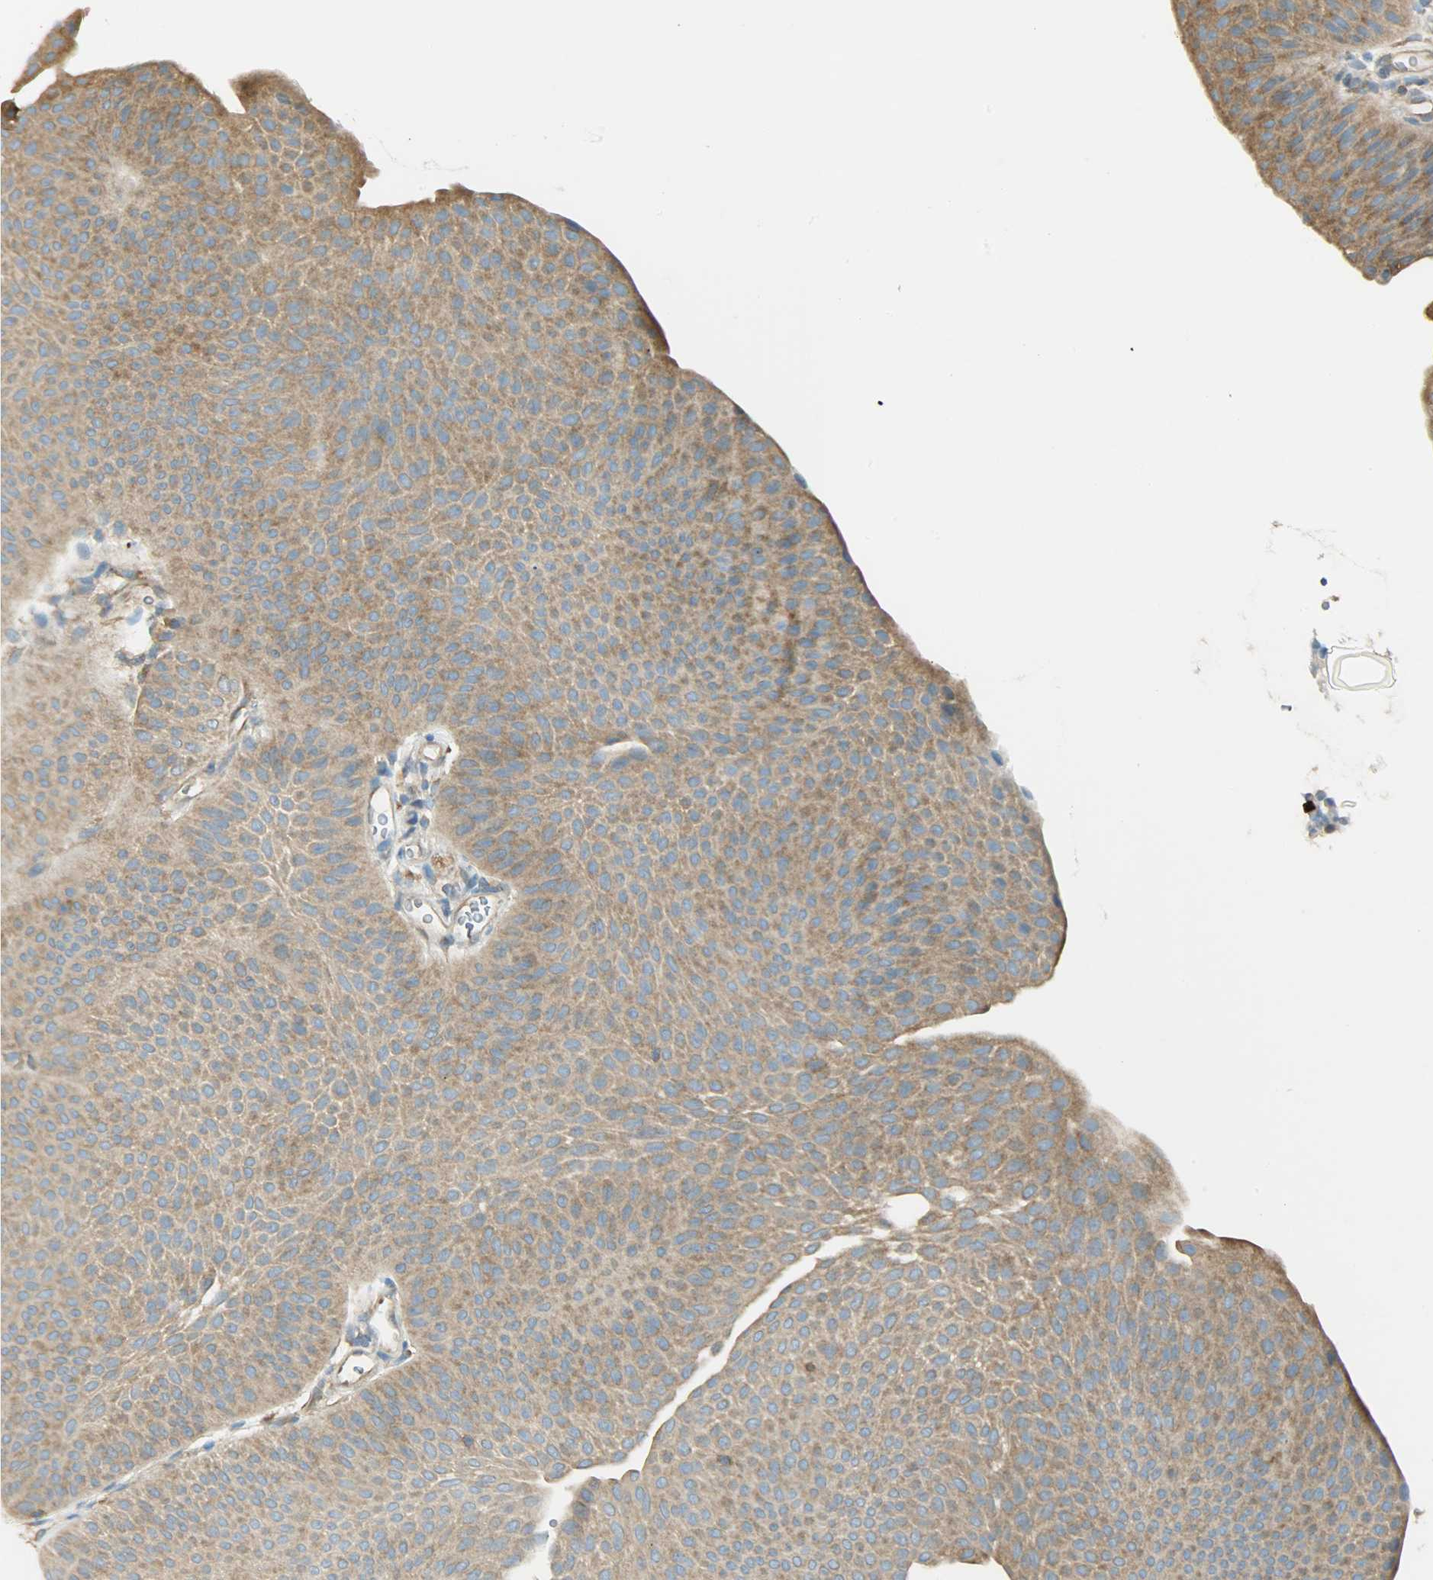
{"staining": {"intensity": "moderate", "quantity": ">75%", "location": "cytoplasmic/membranous"}, "tissue": "urothelial cancer", "cell_type": "Tumor cells", "image_type": "cancer", "snomed": [{"axis": "morphology", "description": "Urothelial carcinoma, Low grade"}, {"axis": "topography", "description": "Urinary bladder"}], "caption": "Brown immunohistochemical staining in human low-grade urothelial carcinoma demonstrates moderate cytoplasmic/membranous positivity in approximately >75% of tumor cells. (IHC, brightfield microscopy, high magnification).", "gene": "TSC22D2", "patient": {"sex": "female", "age": 60}}